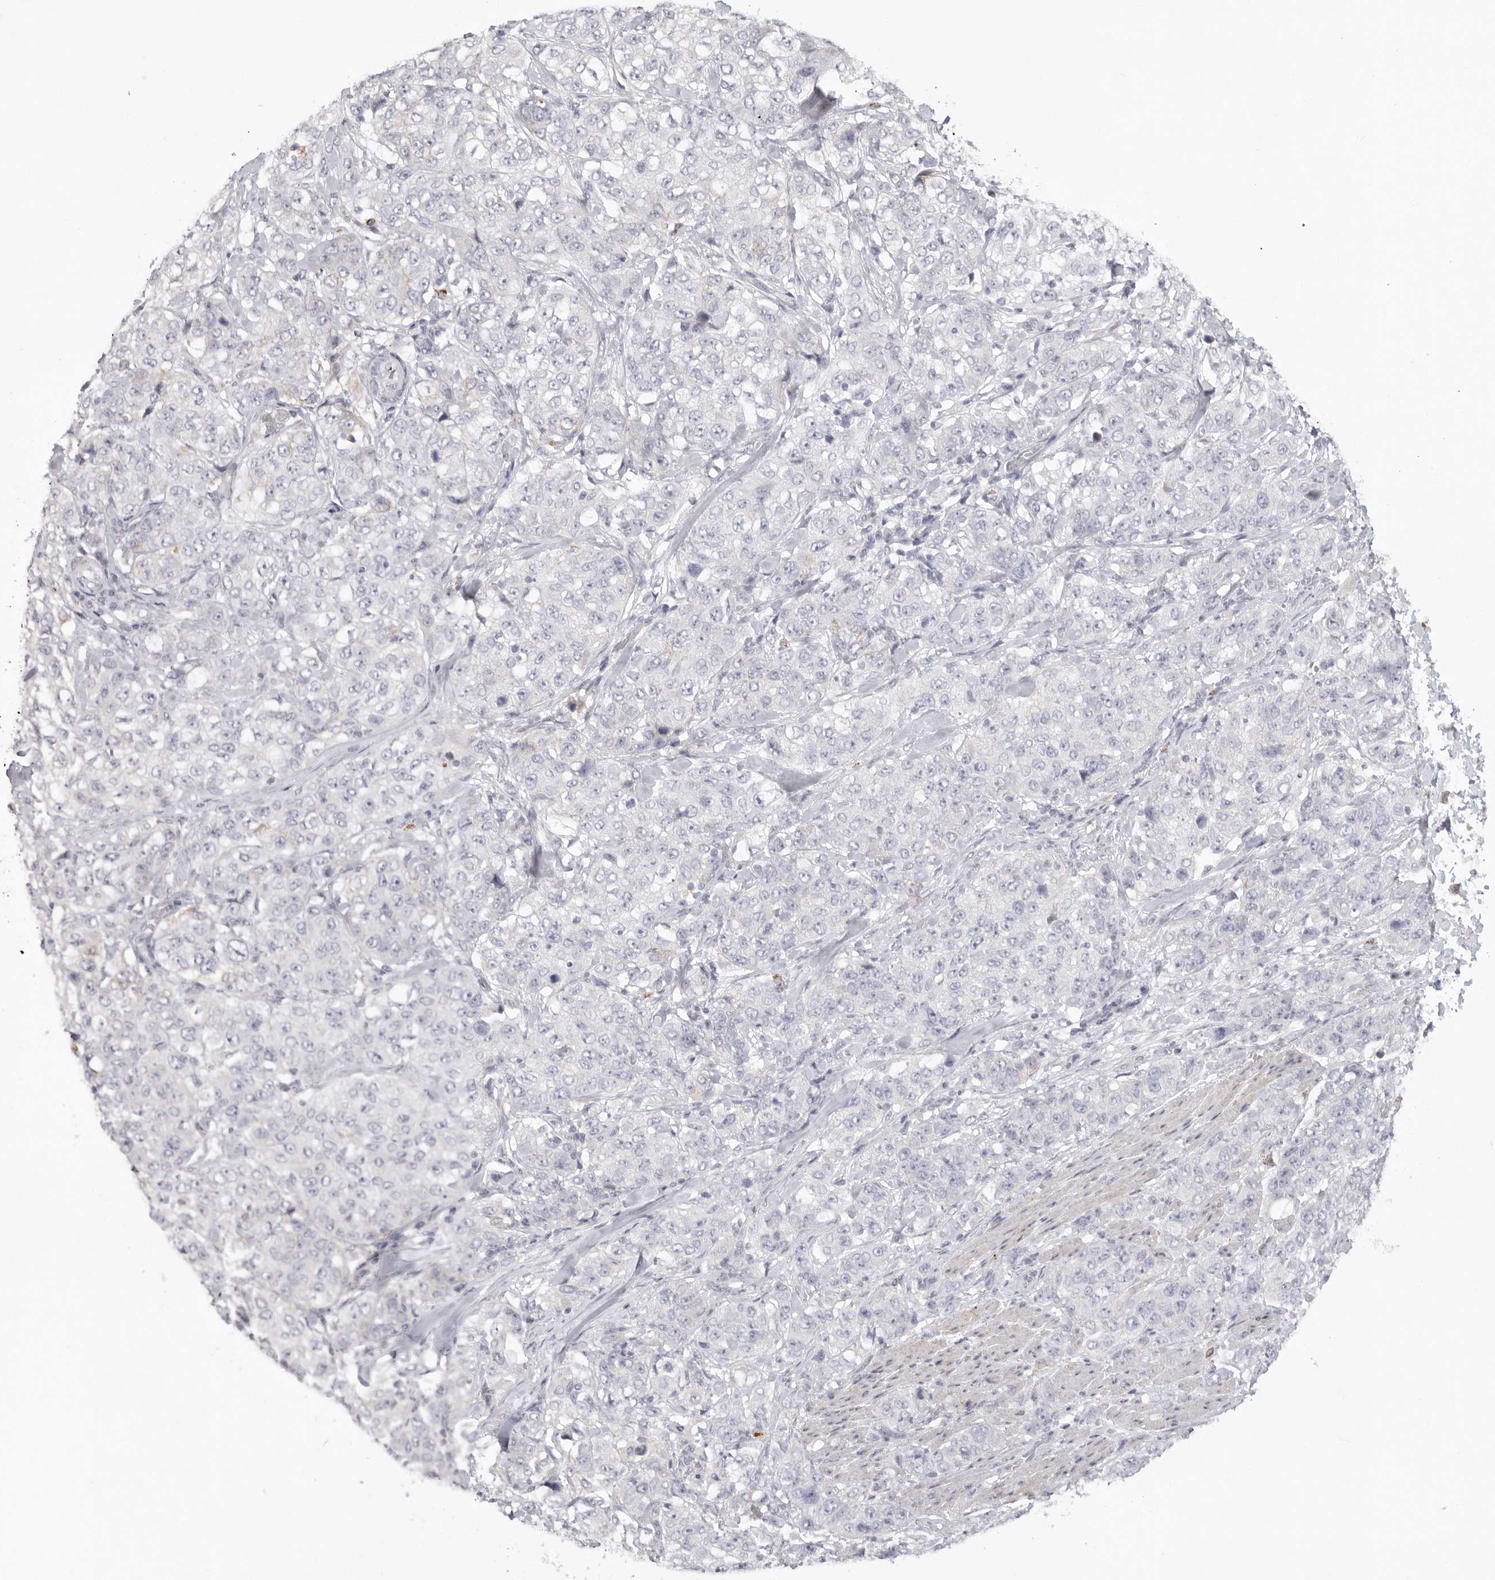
{"staining": {"intensity": "negative", "quantity": "none", "location": "none"}, "tissue": "stomach cancer", "cell_type": "Tumor cells", "image_type": "cancer", "snomed": [{"axis": "morphology", "description": "Adenocarcinoma, NOS"}, {"axis": "topography", "description": "Stomach"}], "caption": "Tumor cells show no significant staining in stomach cancer. The staining was performed using DAB to visualize the protein expression in brown, while the nuclei were stained in blue with hematoxylin (Magnification: 20x).", "gene": "ELP3", "patient": {"sex": "male", "age": 48}}